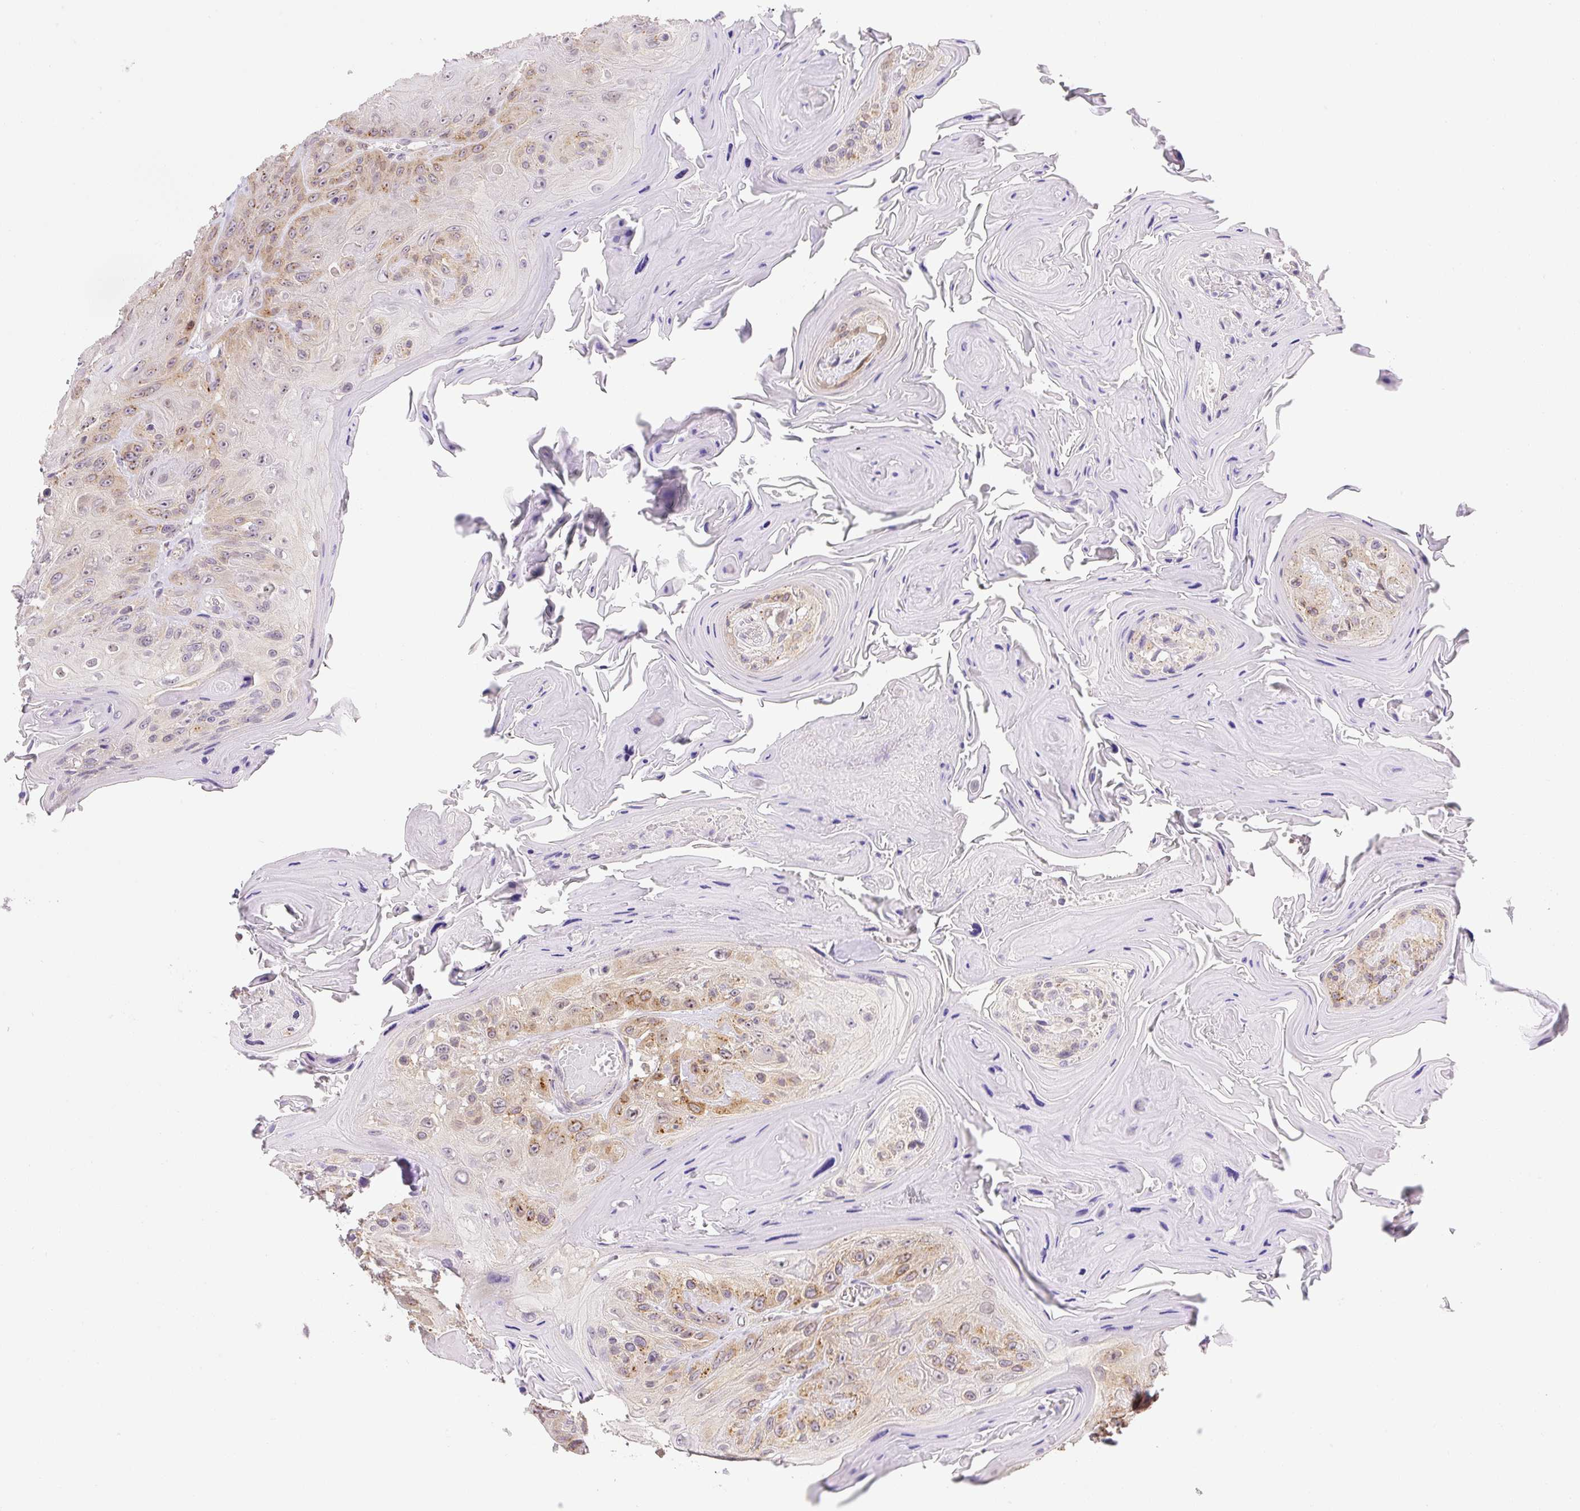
{"staining": {"intensity": "moderate", "quantity": "25%-75%", "location": "cytoplasmic/membranous"}, "tissue": "head and neck cancer", "cell_type": "Tumor cells", "image_type": "cancer", "snomed": [{"axis": "morphology", "description": "Squamous cell carcinoma, NOS"}, {"axis": "topography", "description": "Head-Neck"}], "caption": "Immunohistochemical staining of squamous cell carcinoma (head and neck) shows medium levels of moderate cytoplasmic/membranous protein expression in about 25%-75% of tumor cells. Using DAB (brown) and hematoxylin (blue) stains, captured at high magnification using brightfield microscopy.", "gene": "PLA2G4A", "patient": {"sex": "female", "age": 59}}